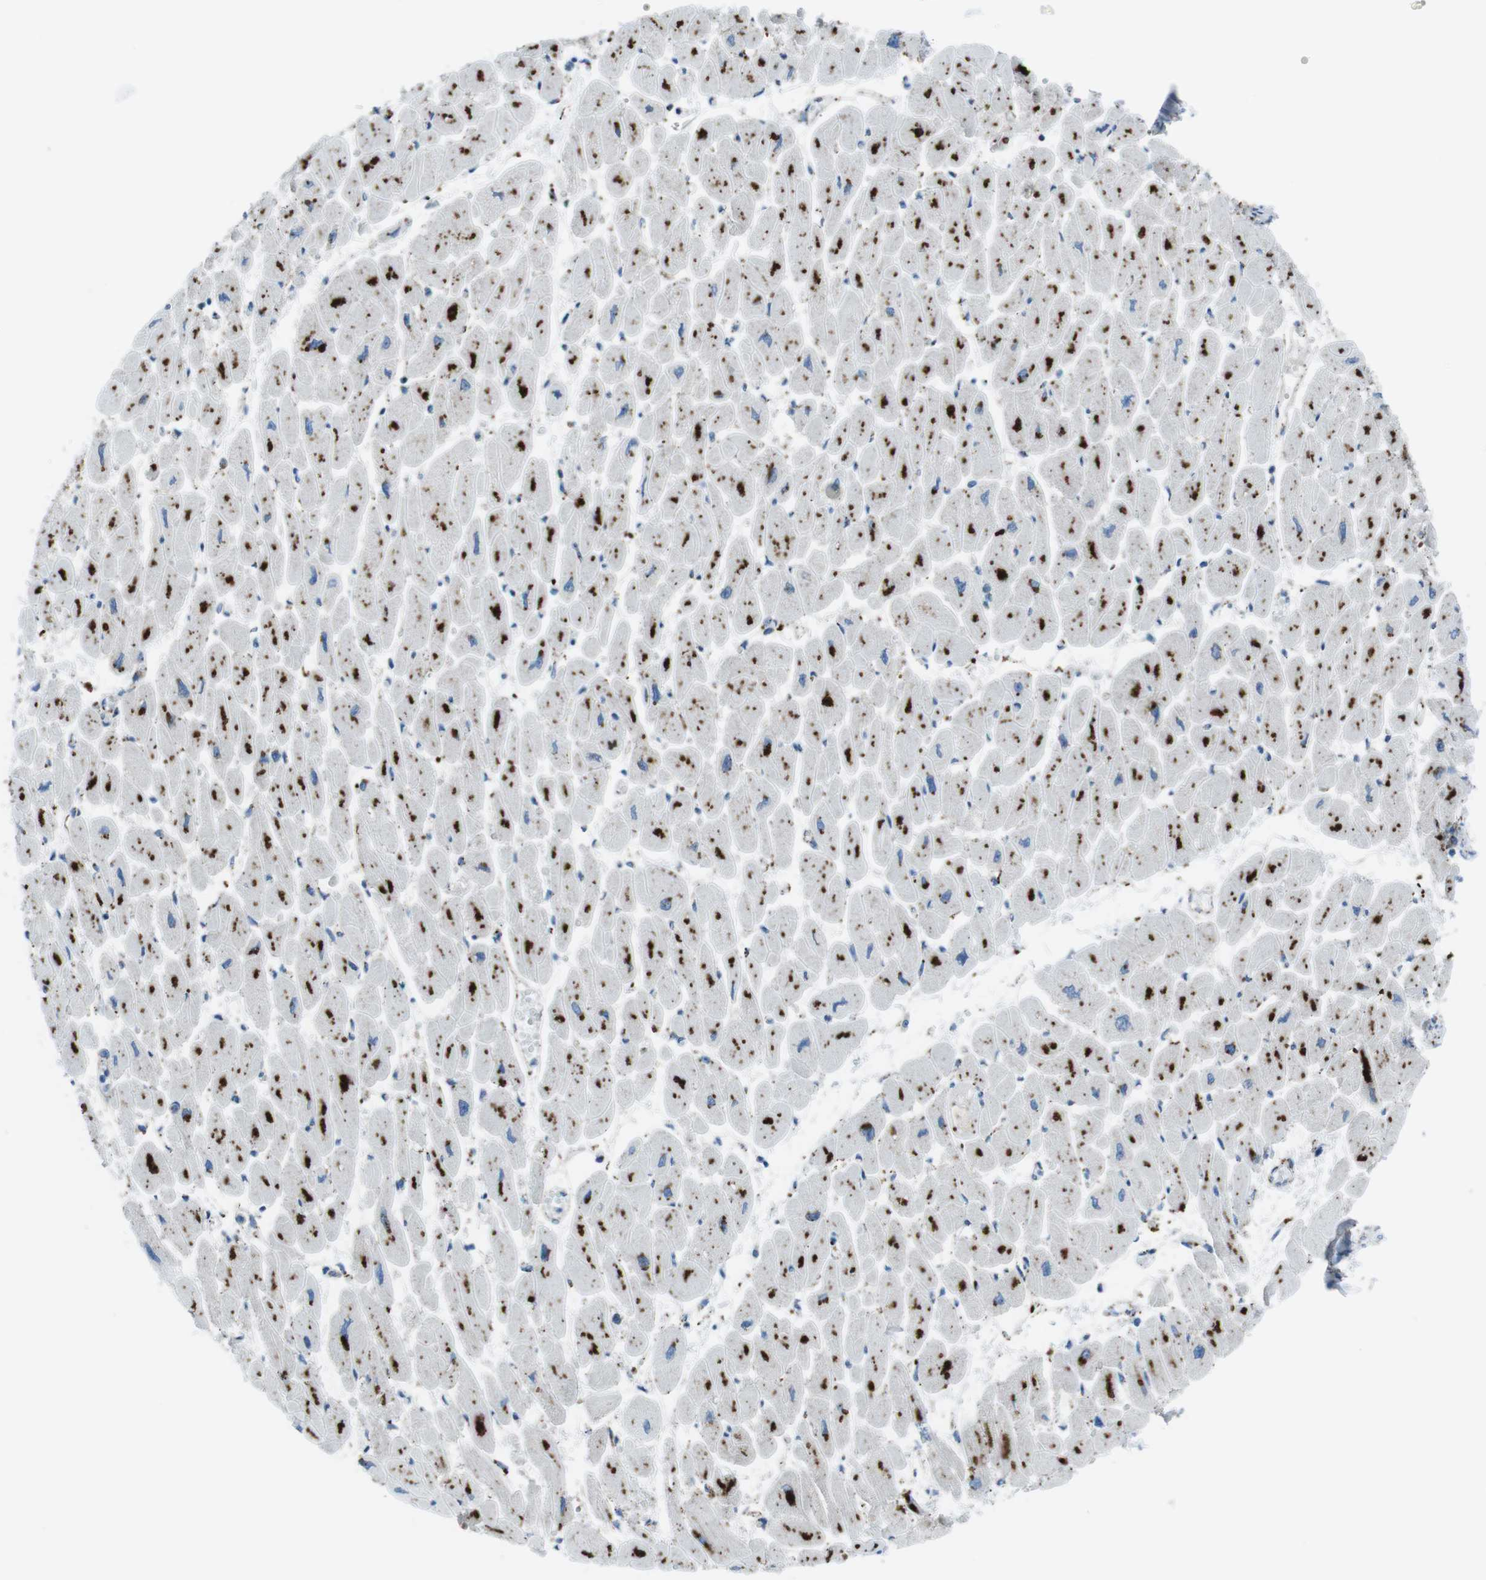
{"staining": {"intensity": "strong", "quantity": "25%-75%", "location": "cytoplasmic/membranous"}, "tissue": "heart muscle", "cell_type": "Cardiomyocytes", "image_type": "normal", "snomed": [{"axis": "morphology", "description": "Normal tissue, NOS"}, {"axis": "topography", "description": "Heart"}], "caption": "Immunohistochemistry of unremarkable human heart muscle shows high levels of strong cytoplasmic/membranous positivity in about 25%-75% of cardiomyocytes.", "gene": "SCARB2", "patient": {"sex": "female", "age": 54}}